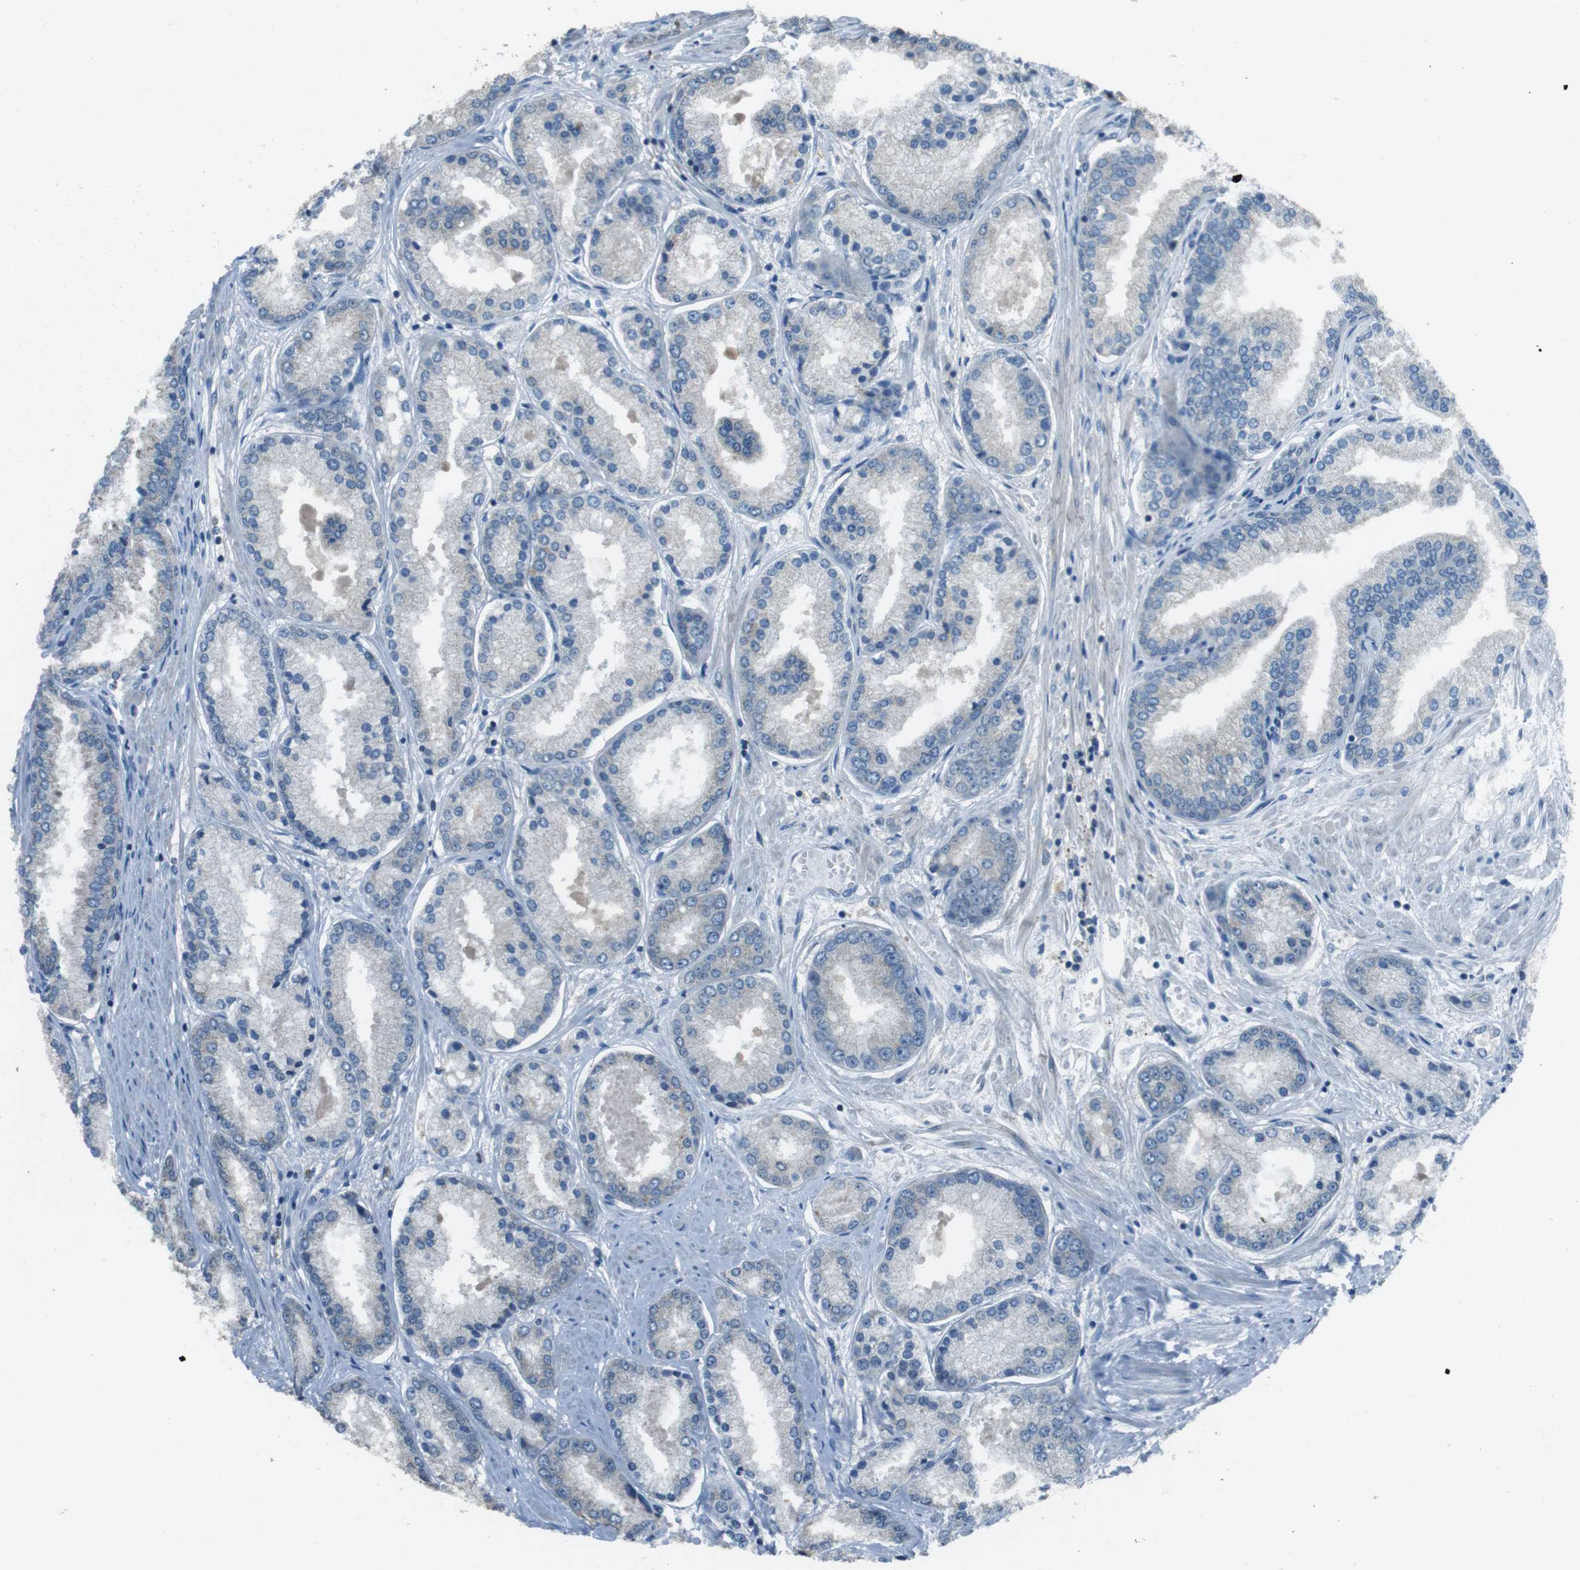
{"staining": {"intensity": "weak", "quantity": "<25%", "location": "cytoplasmic/membranous"}, "tissue": "prostate cancer", "cell_type": "Tumor cells", "image_type": "cancer", "snomed": [{"axis": "morphology", "description": "Adenocarcinoma, High grade"}, {"axis": "topography", "description": "Prostate"}], "caption": "Prostate high-grade adenocarcinoma was stained to show a protein in brown. There is no significant positivity in tumor cells.", "gene": "MFAP3", "patient": {"sex": "male", "age": 59}}